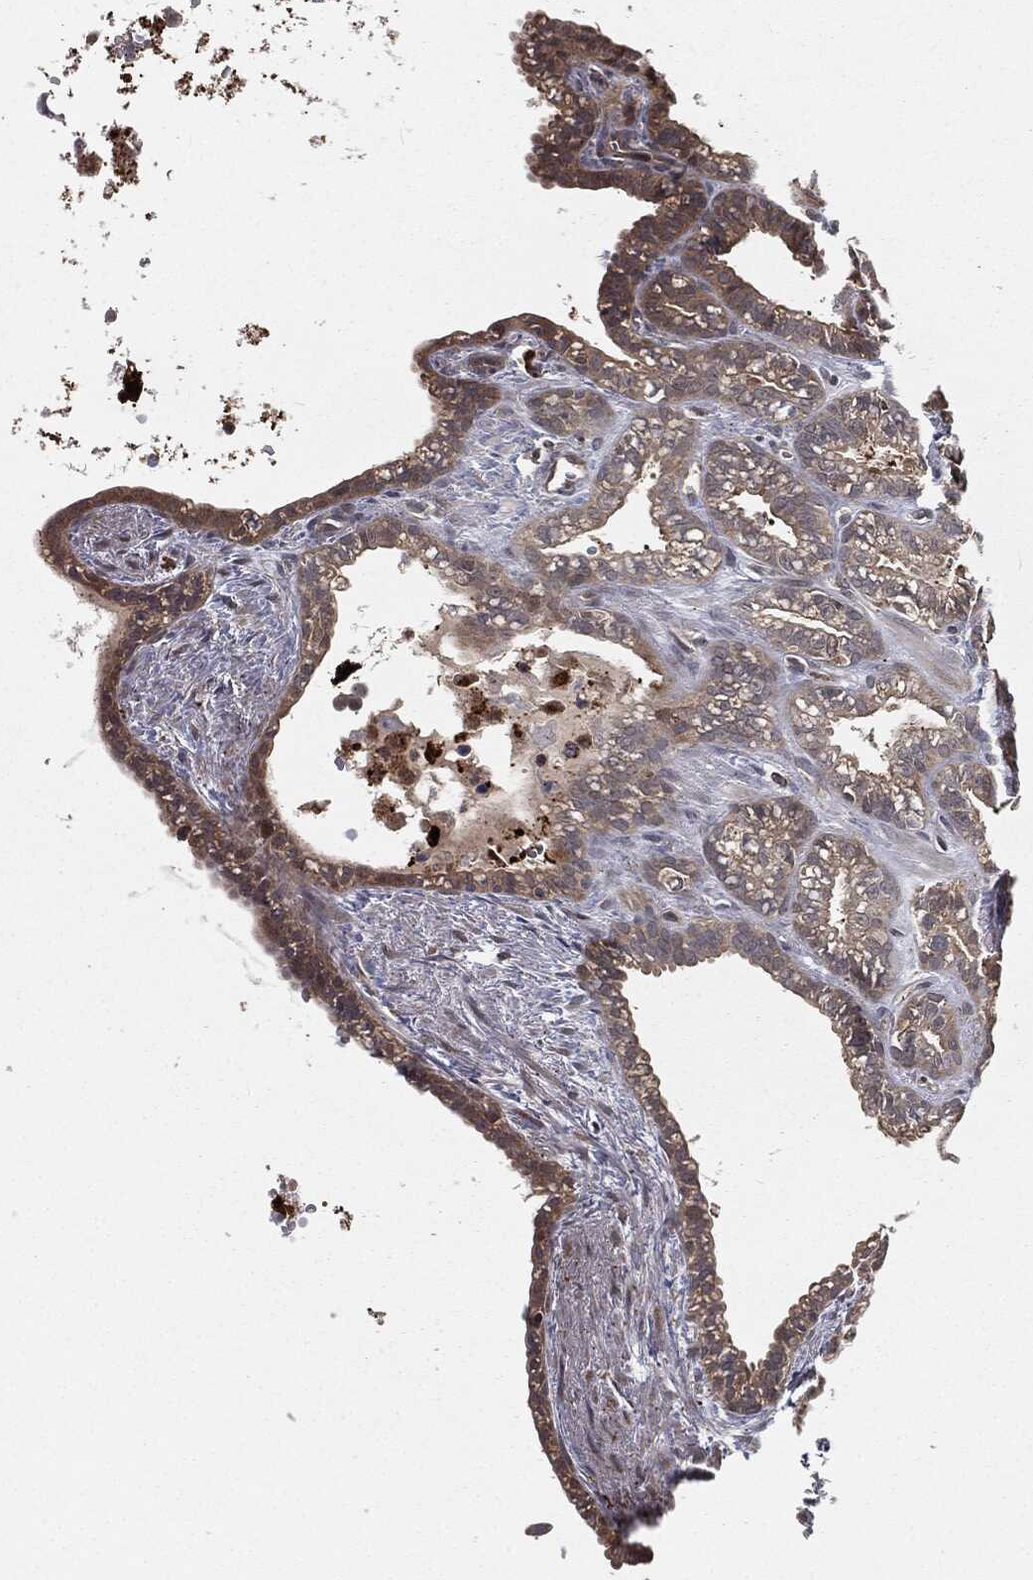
{"staining": {"intensity": "moderate", "quantity": ">75%", "location": "cytoplasmic/membranous"}, "tissue": "seminal vesicle", "cell_type": "Glandular cells", "image_type": "normal", "snomed": [{"axis": "morphology", "description": "Normal tissue, NOS"}, {"axis": "morphology", "description": "Urothelial carcinoma, NOS"}, {"axis": "topography", "description": "Urinary bladder"}, {"axis": "topography", "description": "Seminal veicle"}], "caption": "This micrograph exhibits immunohistochemistry staining of benign seminal vesicle, with medium moderate cytoplasmic/membranous positivity in approximately >75% of glandular cells.", "gene": "FBXO7", "patient": {"sex": "male", "age": 76}}